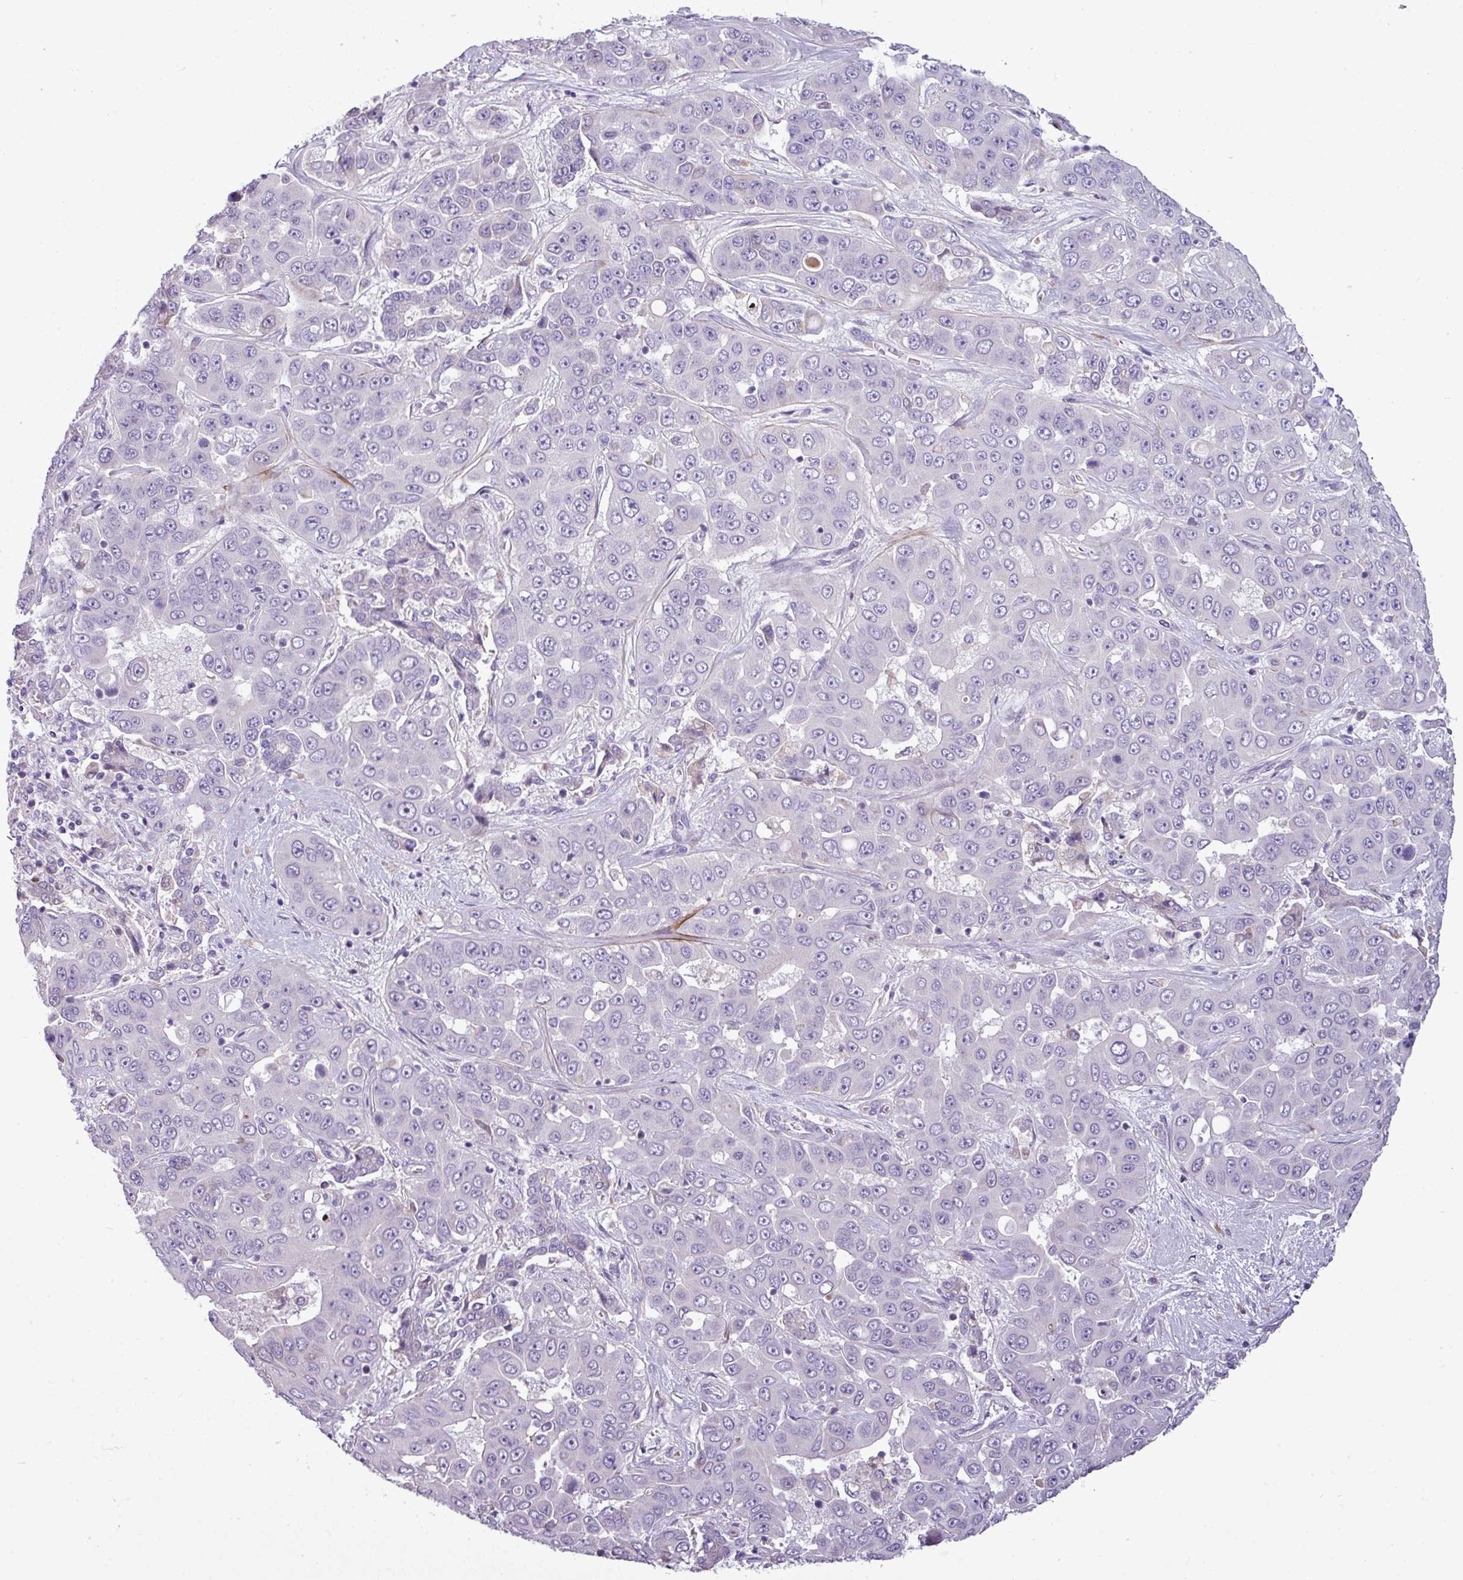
{"staining": {"intensity": "negative", "quantity": "none", "location": "none"}, "tissue": "liver cancer", "cell_type": "Tumor cells", "image_type": "cancer", "snomed": [{"axis": "morphology", "description": "Cholangiocarcinoma"}, {"axis": "topography", "description": "Liver"}], "caption": "The IHC histopathology image has no significant positivity in tumor cells of cholangiocarcinoma (liver) tissue. Nuclei are stained in blue.", "gene": "IL17A", "patient": {"sex": "female", "age": 52}}